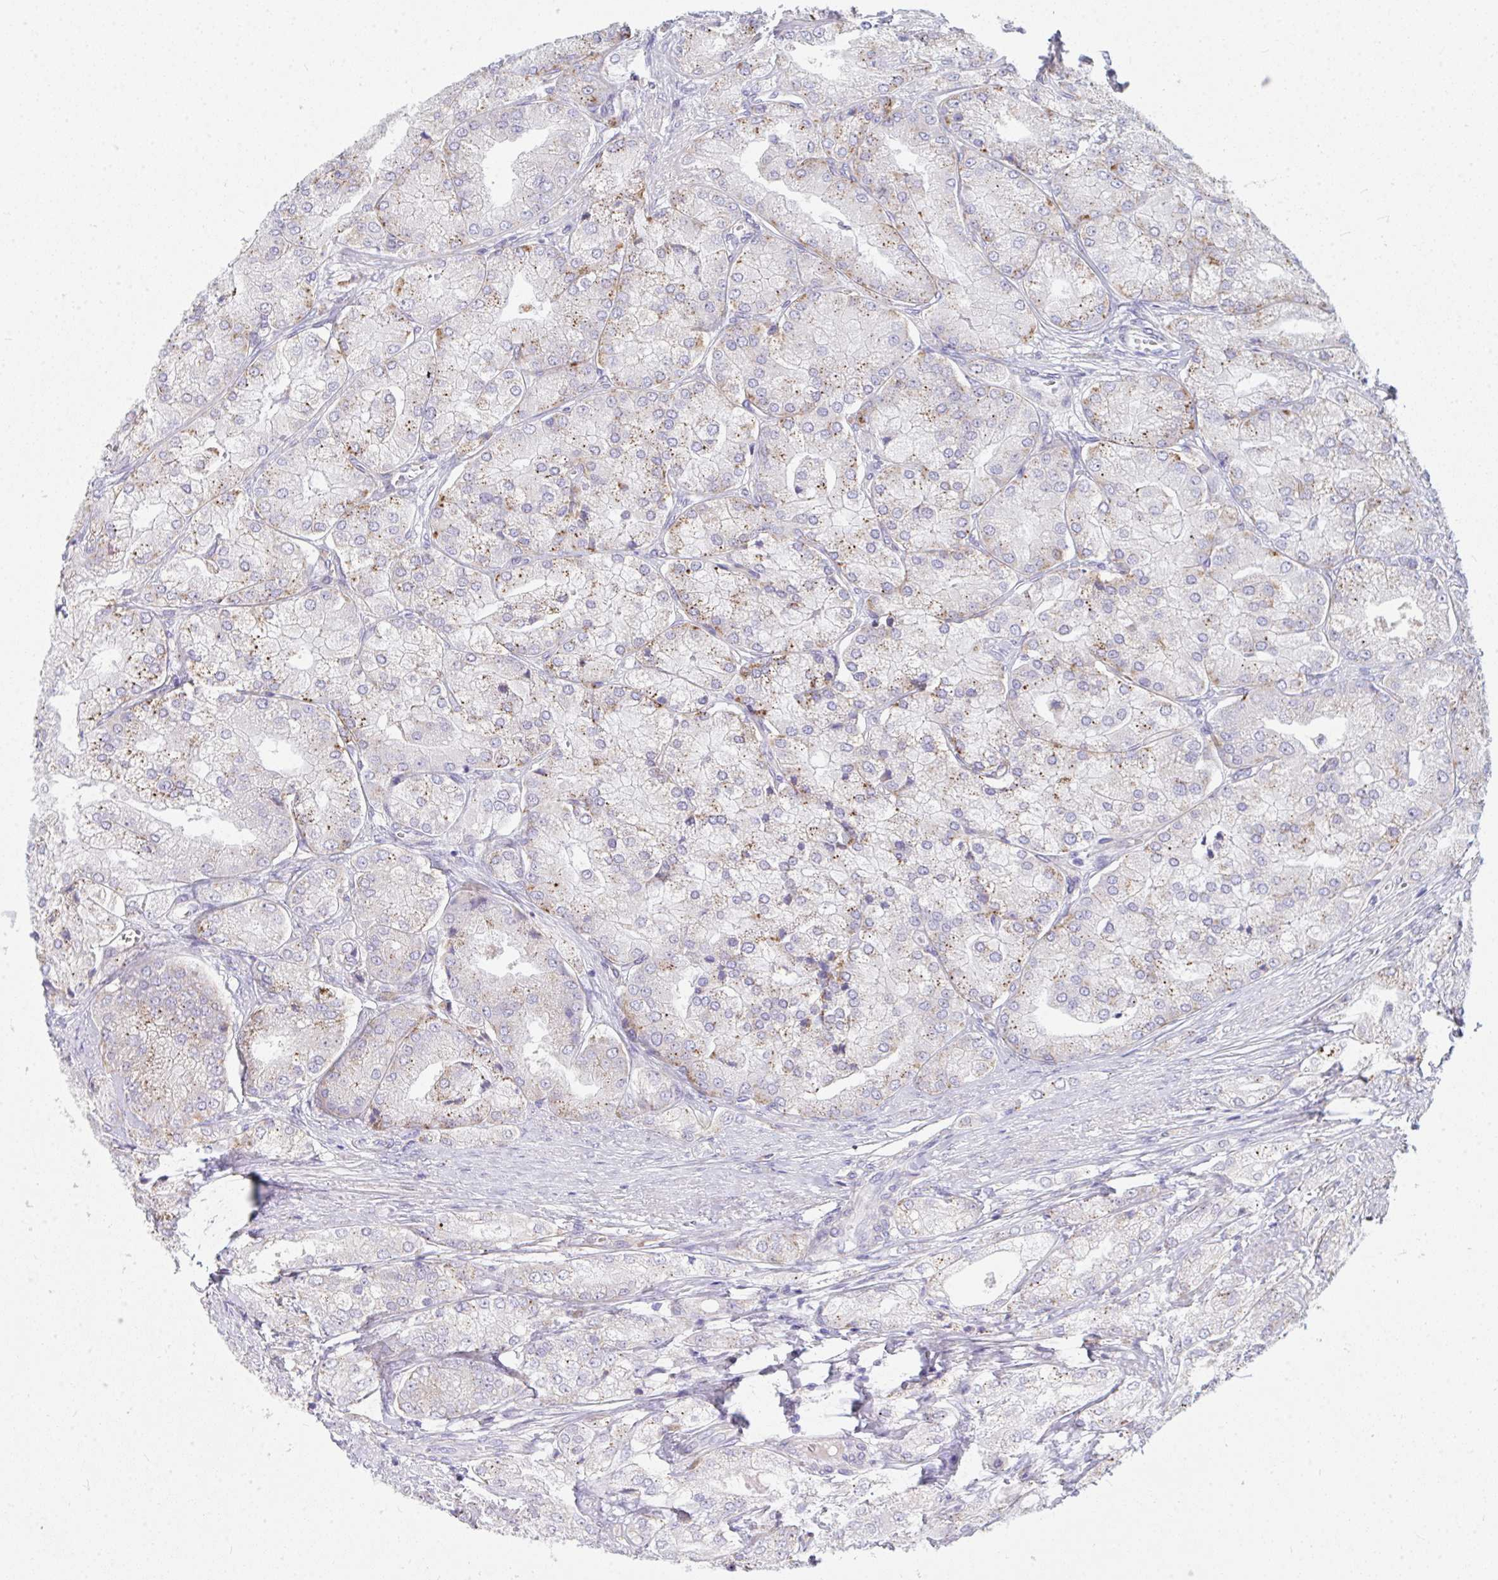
{"staining": {"intensity": "moderate", "quantity": "<25%", "location": "cytoplasmic/membranous"}, "tissue": "prostate cancer", "cell_type": "Tumor cells", "image_type": "cancer", "snomed": [{"axis": "morphology", "description": "Adenocarcinoma, High grade"}, {"axis": "topography", "description": "Prostate"}], "caption": "Immunohistochemistry (IHC) micrograph of adenocarcinoma (high-grade) (prostate) stained for a protein (brown), which reveals low levels of moderate cytoplasmic/membranous expression in approximately <25% of tumor cells.", "gene": "GAB1", "patient": {"sex": "male", "age": 61}}